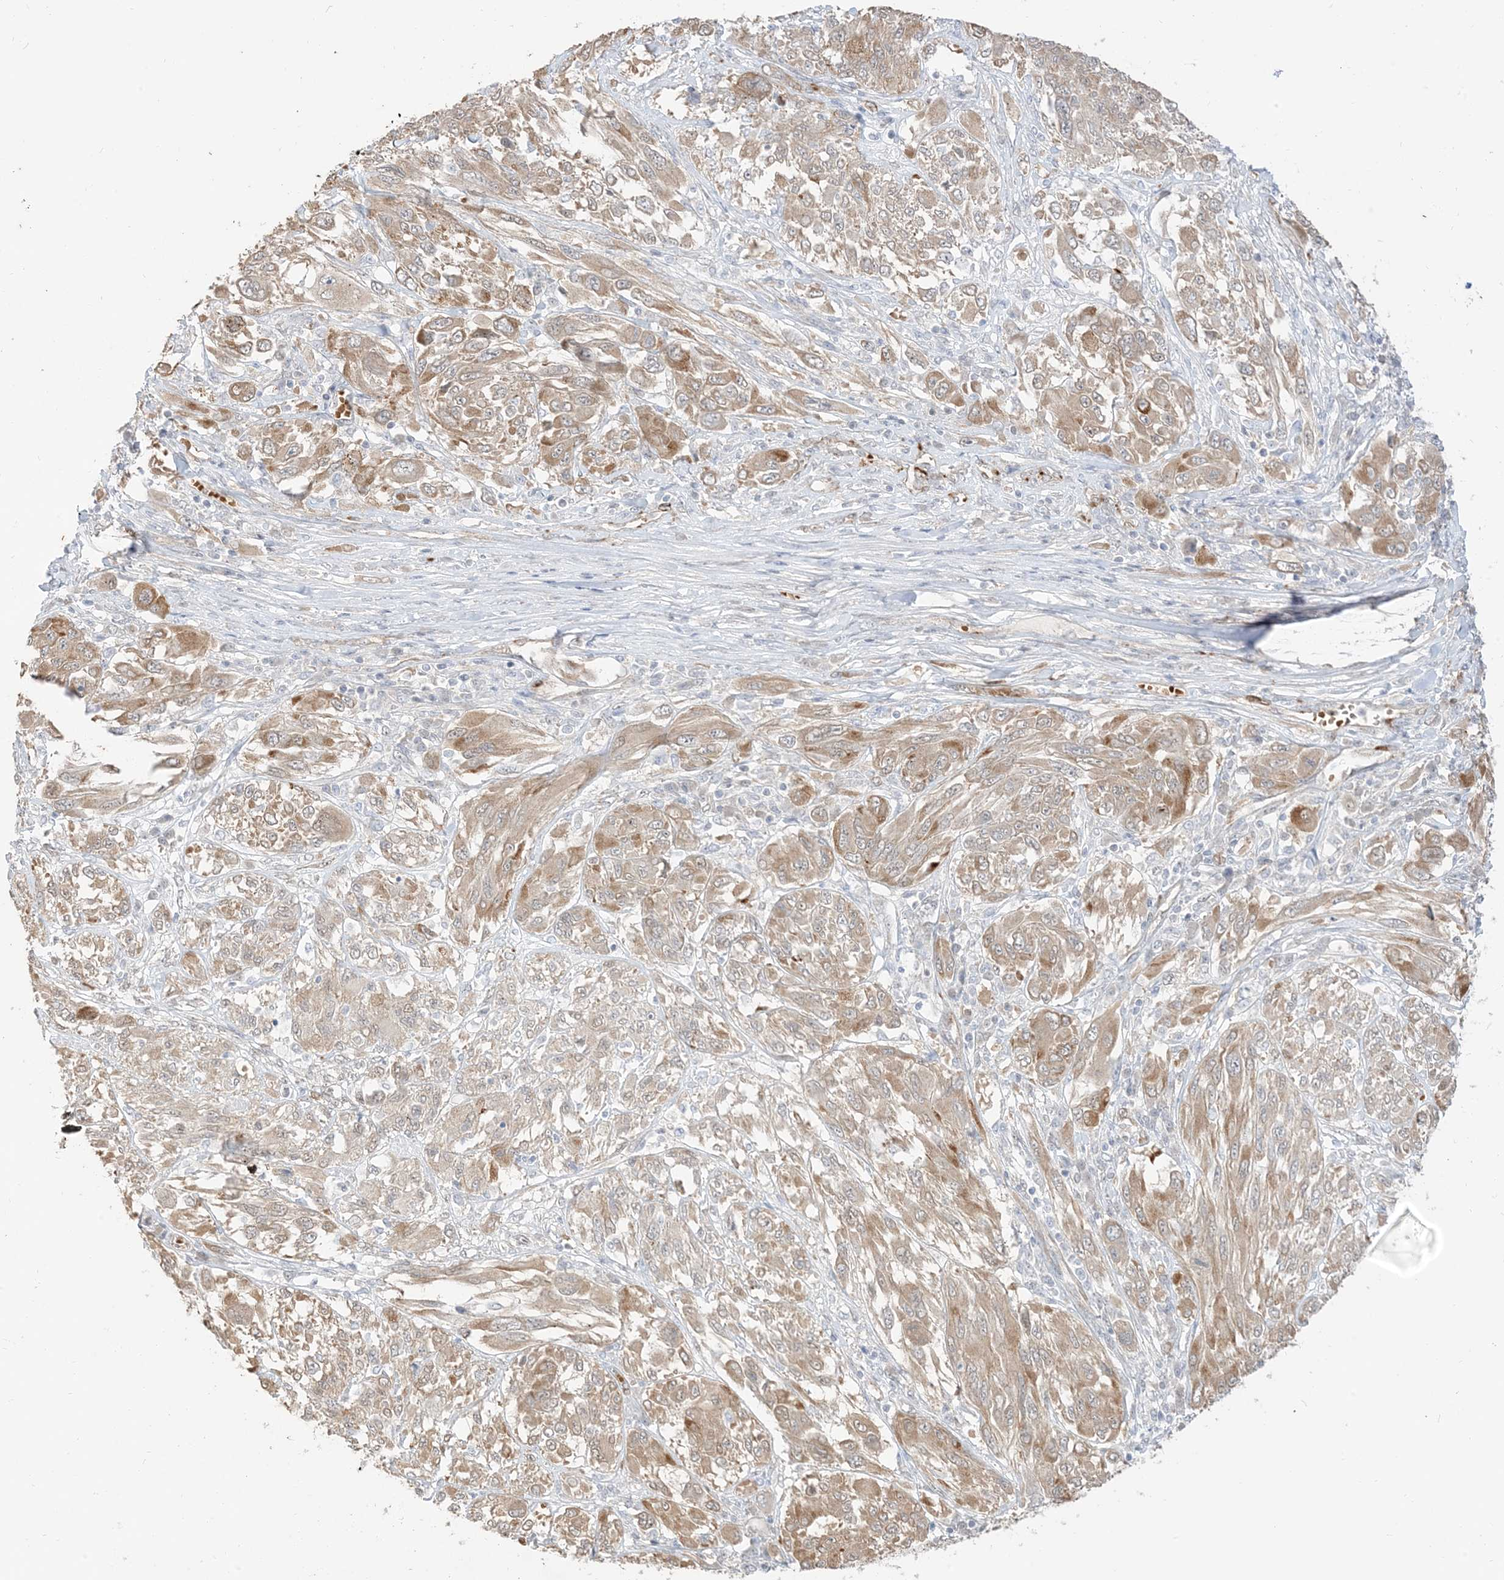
{"staining": {"intensity": "moderate", "quantity": "25%-75%", "location": "cytoplasmic/membranous"}, "tissue": "melanoma", "cell_type": "Tumor cells", "image_type": "cancer", "snomed": [{"axis": "morphology", "description": "Malignant melanoma, NOS"}, {"axis": "topography", "description": "Skin"}], "caption": "Approximately 25%-75% of tumor cells in malignant melanoma display moderate cytoplasmic/membranous protein expression as visualized by brown immunohistochemical staining.", "gene": "RIN1", "patient": {"sex": "female", "age": 91}}